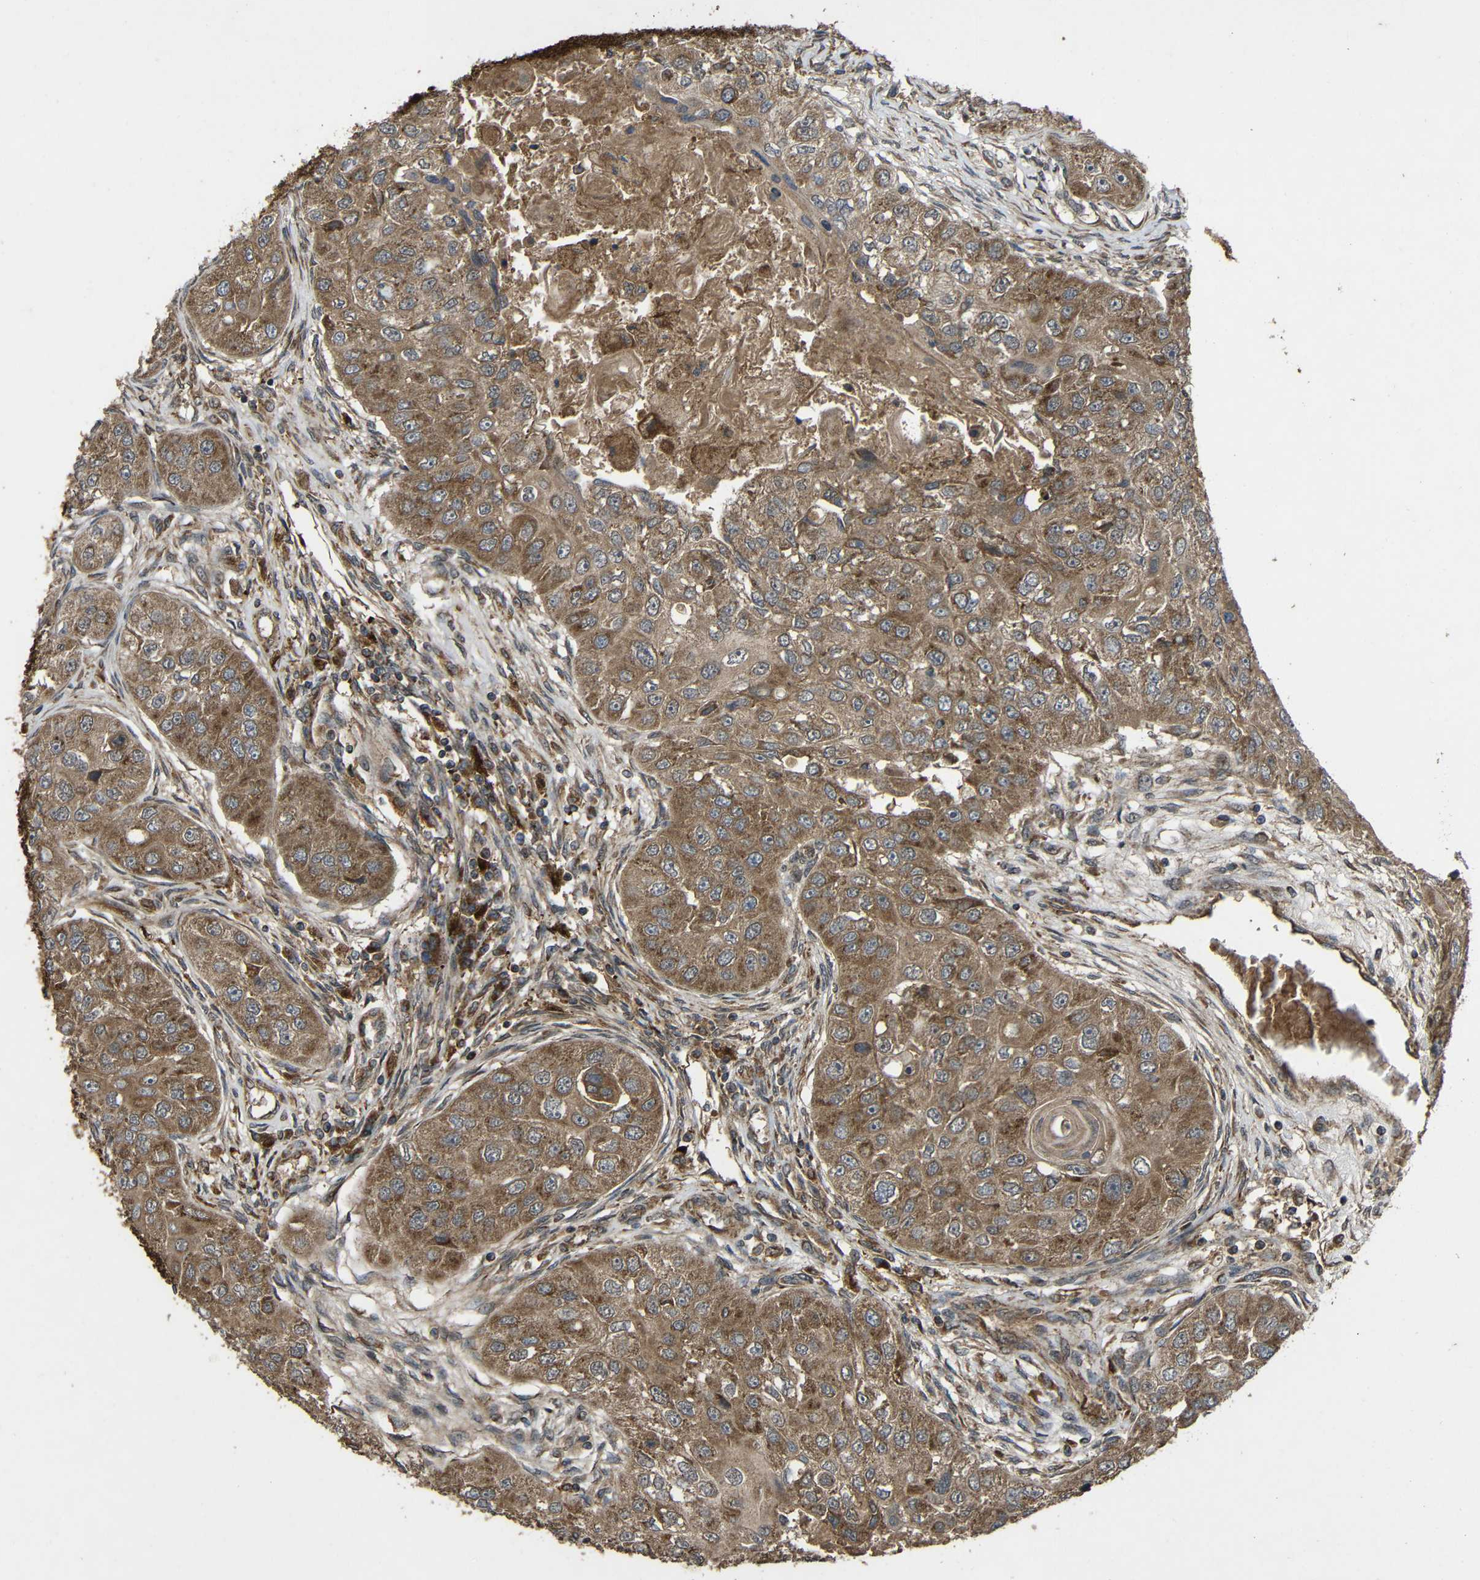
{"staining": {"intensity": "moderate", "quantity": ">75%", "location": "cytoplasmic/membranous"}, "tissue": "head and neck cancer", "cell_type": "Tumor cells", "image_type": "cancer", "snomed": [{"axis": "morphology", "description": "Normal tissue, NOS"}, {"axis": "morphology", "description": "Squamous cell carcinoma, NOS"}, {"axis": "topography", "description": "Skeletal muscle"}, {"axis": "topography", "description": "Head-Neck"}], "caption": "An image of human head and neck cancer stained for a protein displays moderate cytoplasmic/membranous brown staining in tumor cells.", "gene": "C1GALT1", "patient": {"sex": "male", "age": 51}}